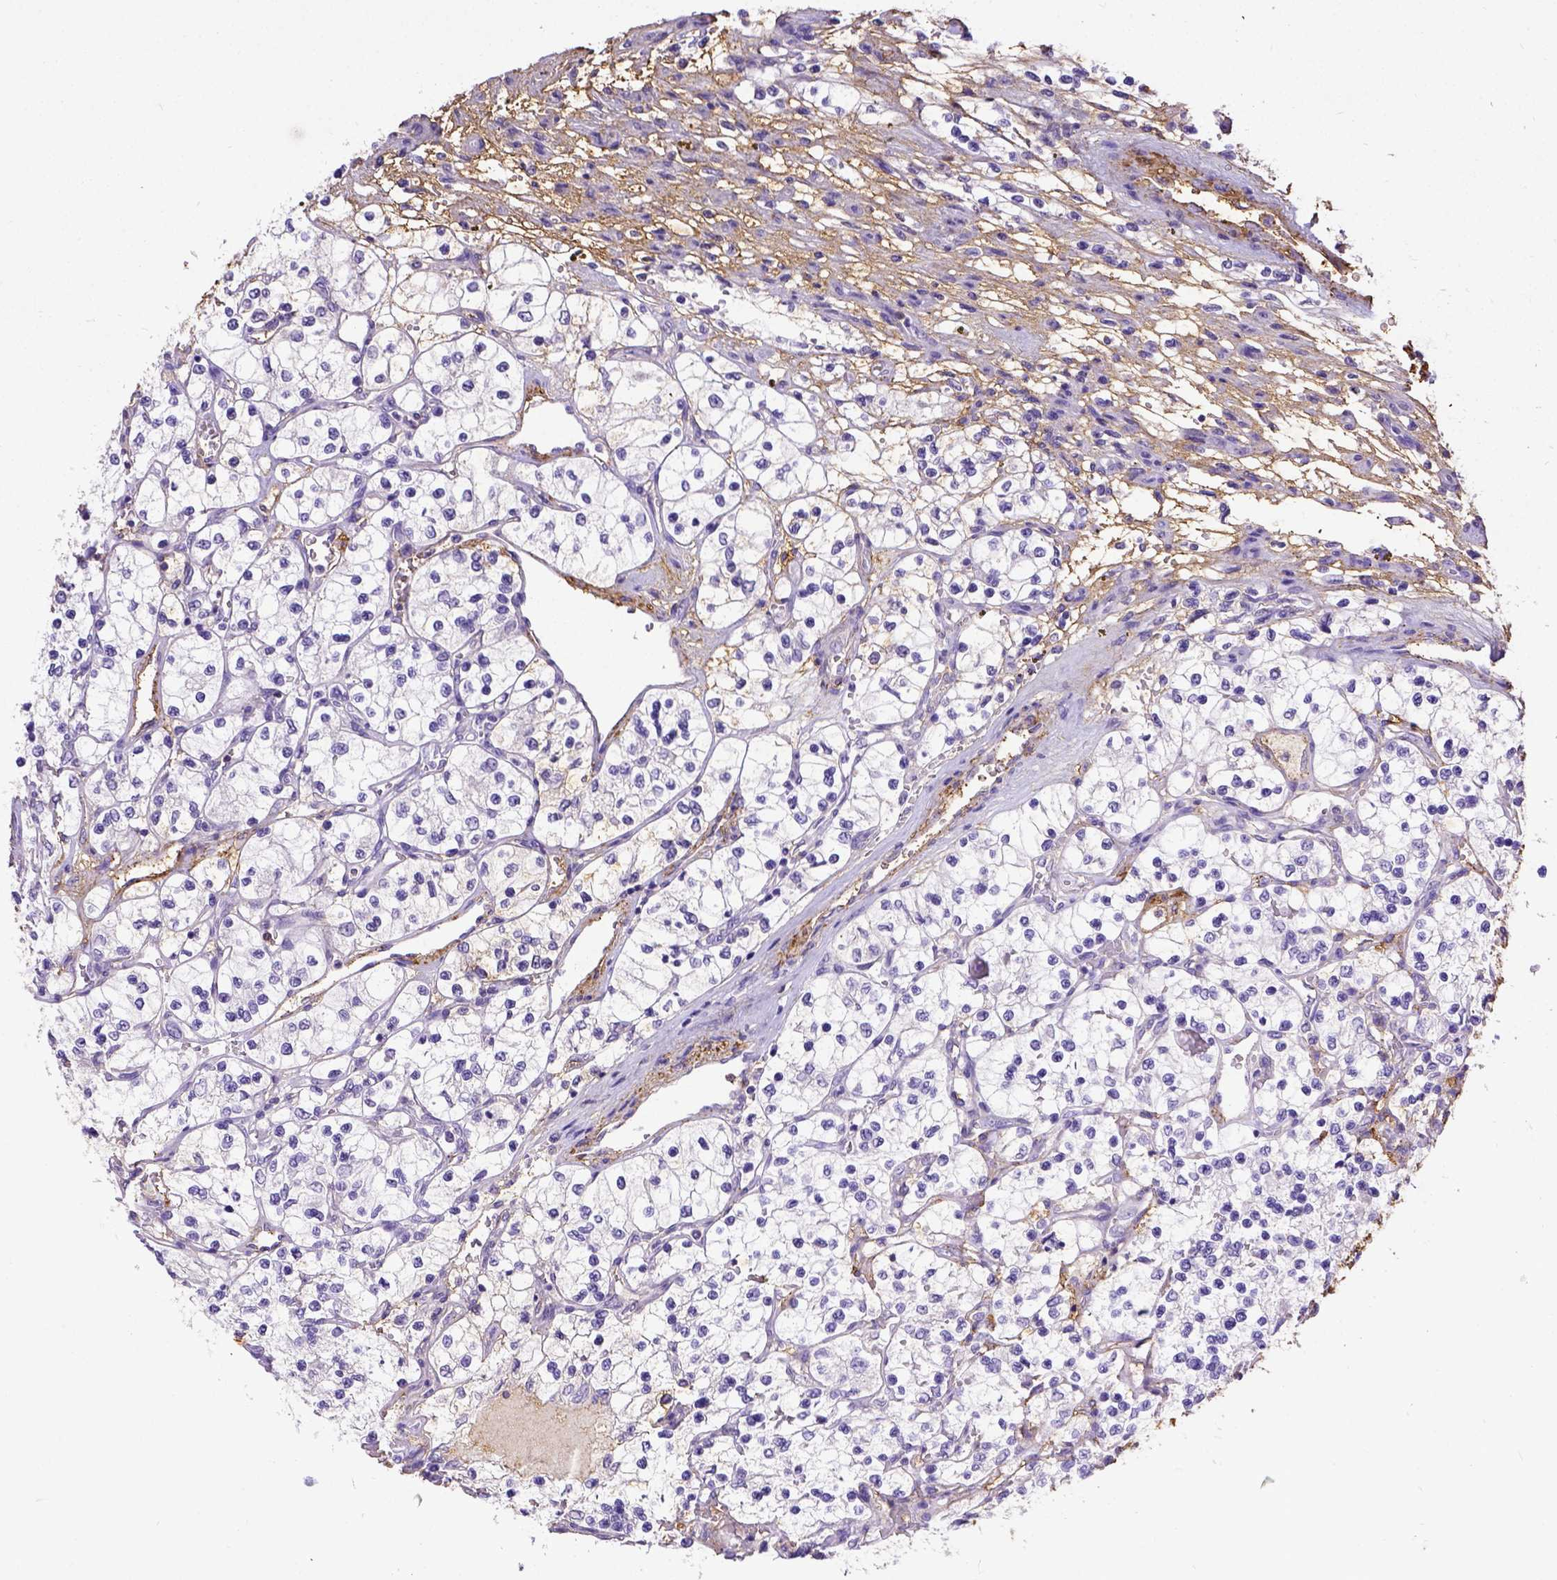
{"staining": {"intensity": "negative", "quantity": "none", "location": "none"}, "tissue": "renal cancer", "cell_type": "Tumor cells", "image_type": "cancer", "snomed": [{"axis": "morphology", "description": "Adenocarcinoma, NOS"}, {"axis": "topography", "description": "Kidney"}], "caption": "This is an IHC photomicrograph of human renal cancer. There is no positivity in tumor cells.", "gene": "B3GAT1", "patient": {"sex": "female", "age": 69}}